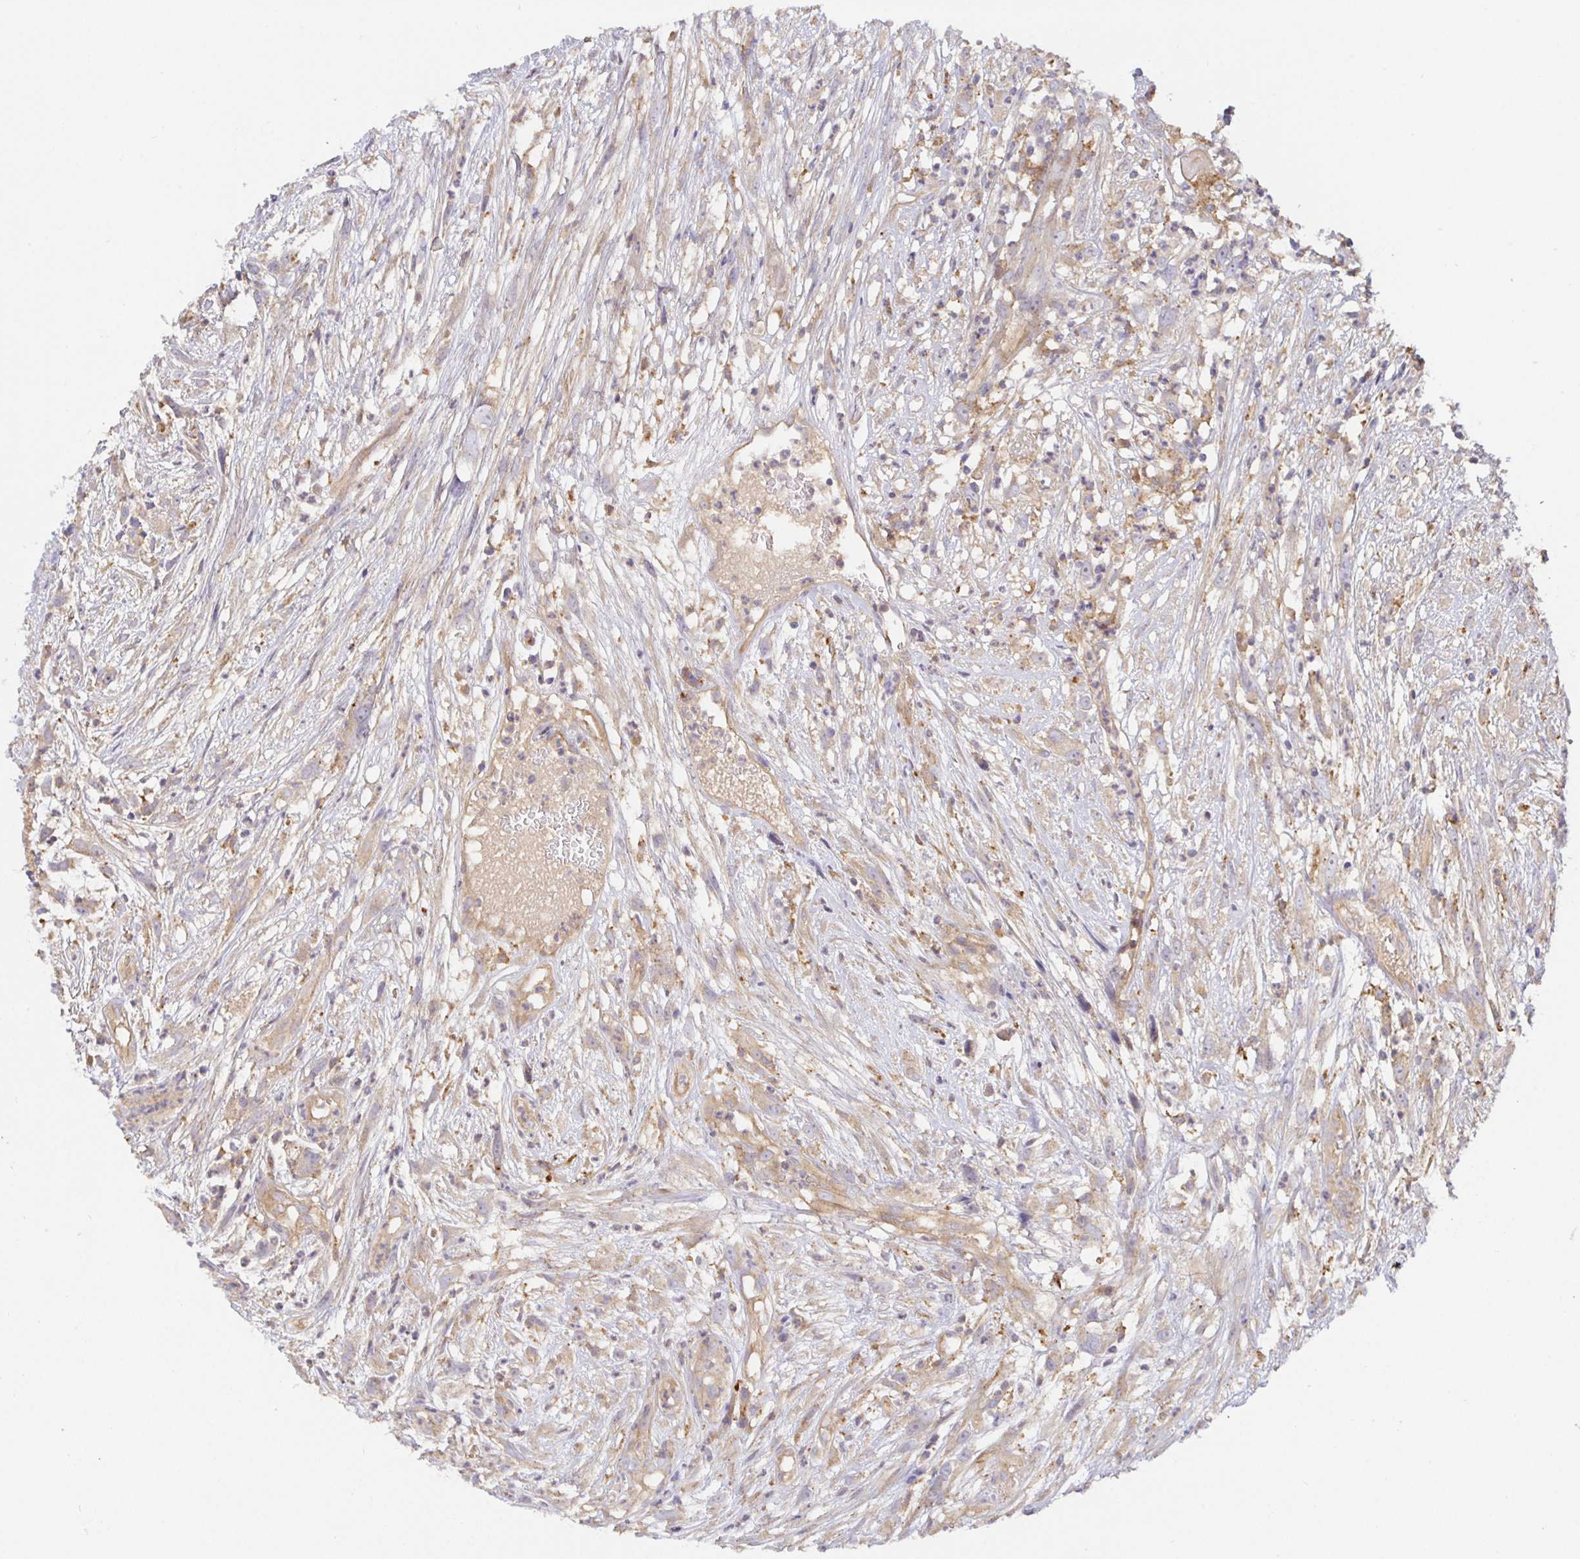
{"staining": {"intensity": "weak", "quantity": ">75%", "location": "cytoplasmic/membranous"}, "tissue": "head and neck cancer", "cell_type": "Tumor cells", "image_type": "cancer", "snomed": [{"axis": "morphology", "description": "Squamous cell carcinoma, NOS"}, {"axis": "topography", "description": "Head-Neck"}], "caption": "DAB immunohistochemical staining of head and neck squamous cell carcinoma reveals weak cytoplasmic/membranous protein expression in about >75% of tumor cells.", "gene": "SNX8", "patient": {"sex": "male", "age": 65}}